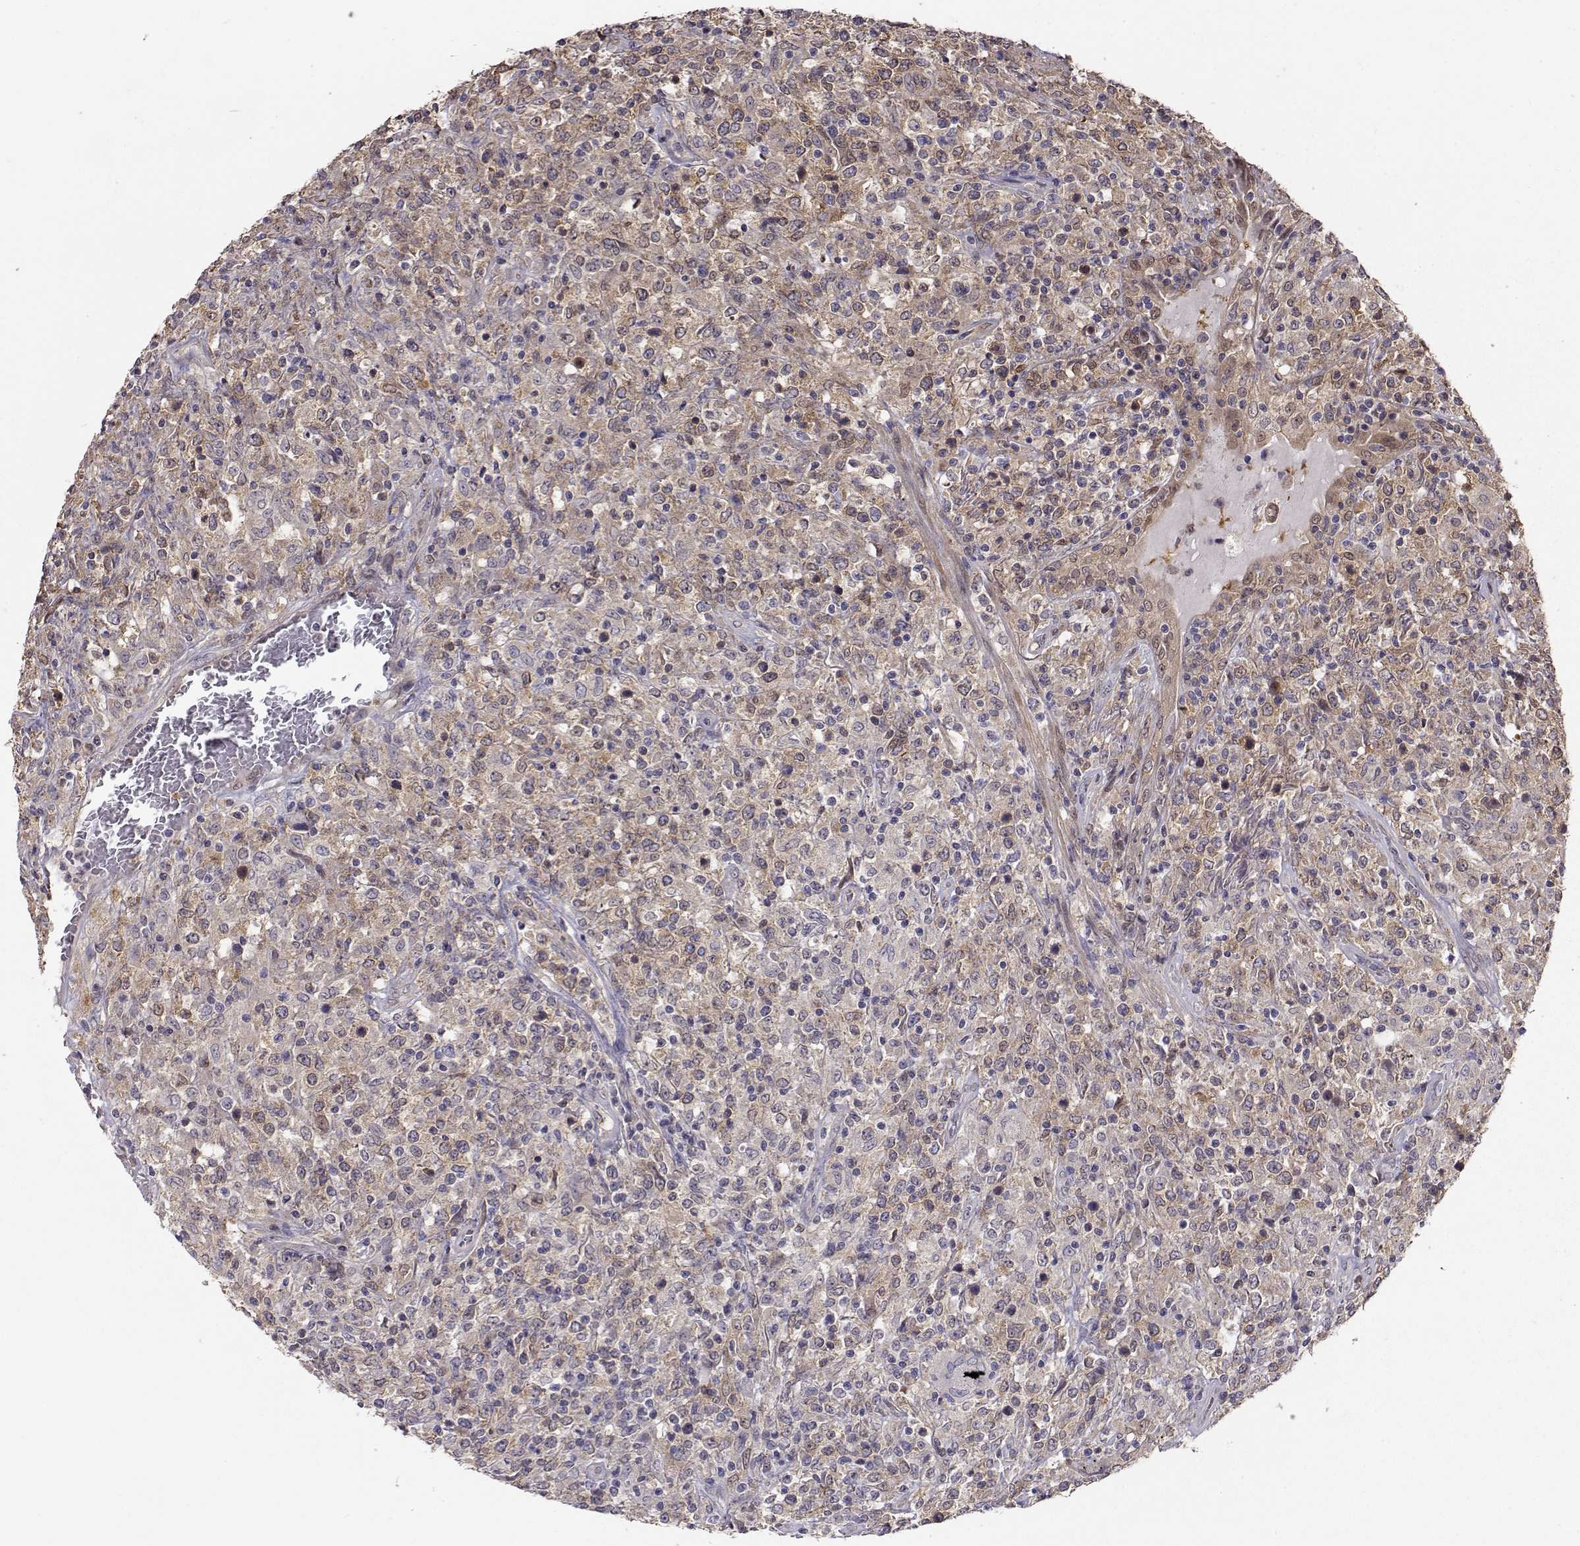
{"staining": {"intensity": "weak", "quantity": "25%-75%", "location": "cytoplasmic/membranous"}, "tissue": "lymphoma", "cell_type": "Tumor cells", "image_type": "cancer", "snomed": [{"axis": "morphology", "description": "Malignant lymphoma, non-Hodgkin's type, High grade"}, {"axis": "topography", "description": "Lung"}], "caption": "Weak cytoplasmic/membranous protein staining is seen in about 25%-75% of tumor cells in lymphoma.", "gene": "NCAM2", "patient": {"sex": "male", "age": 79}}